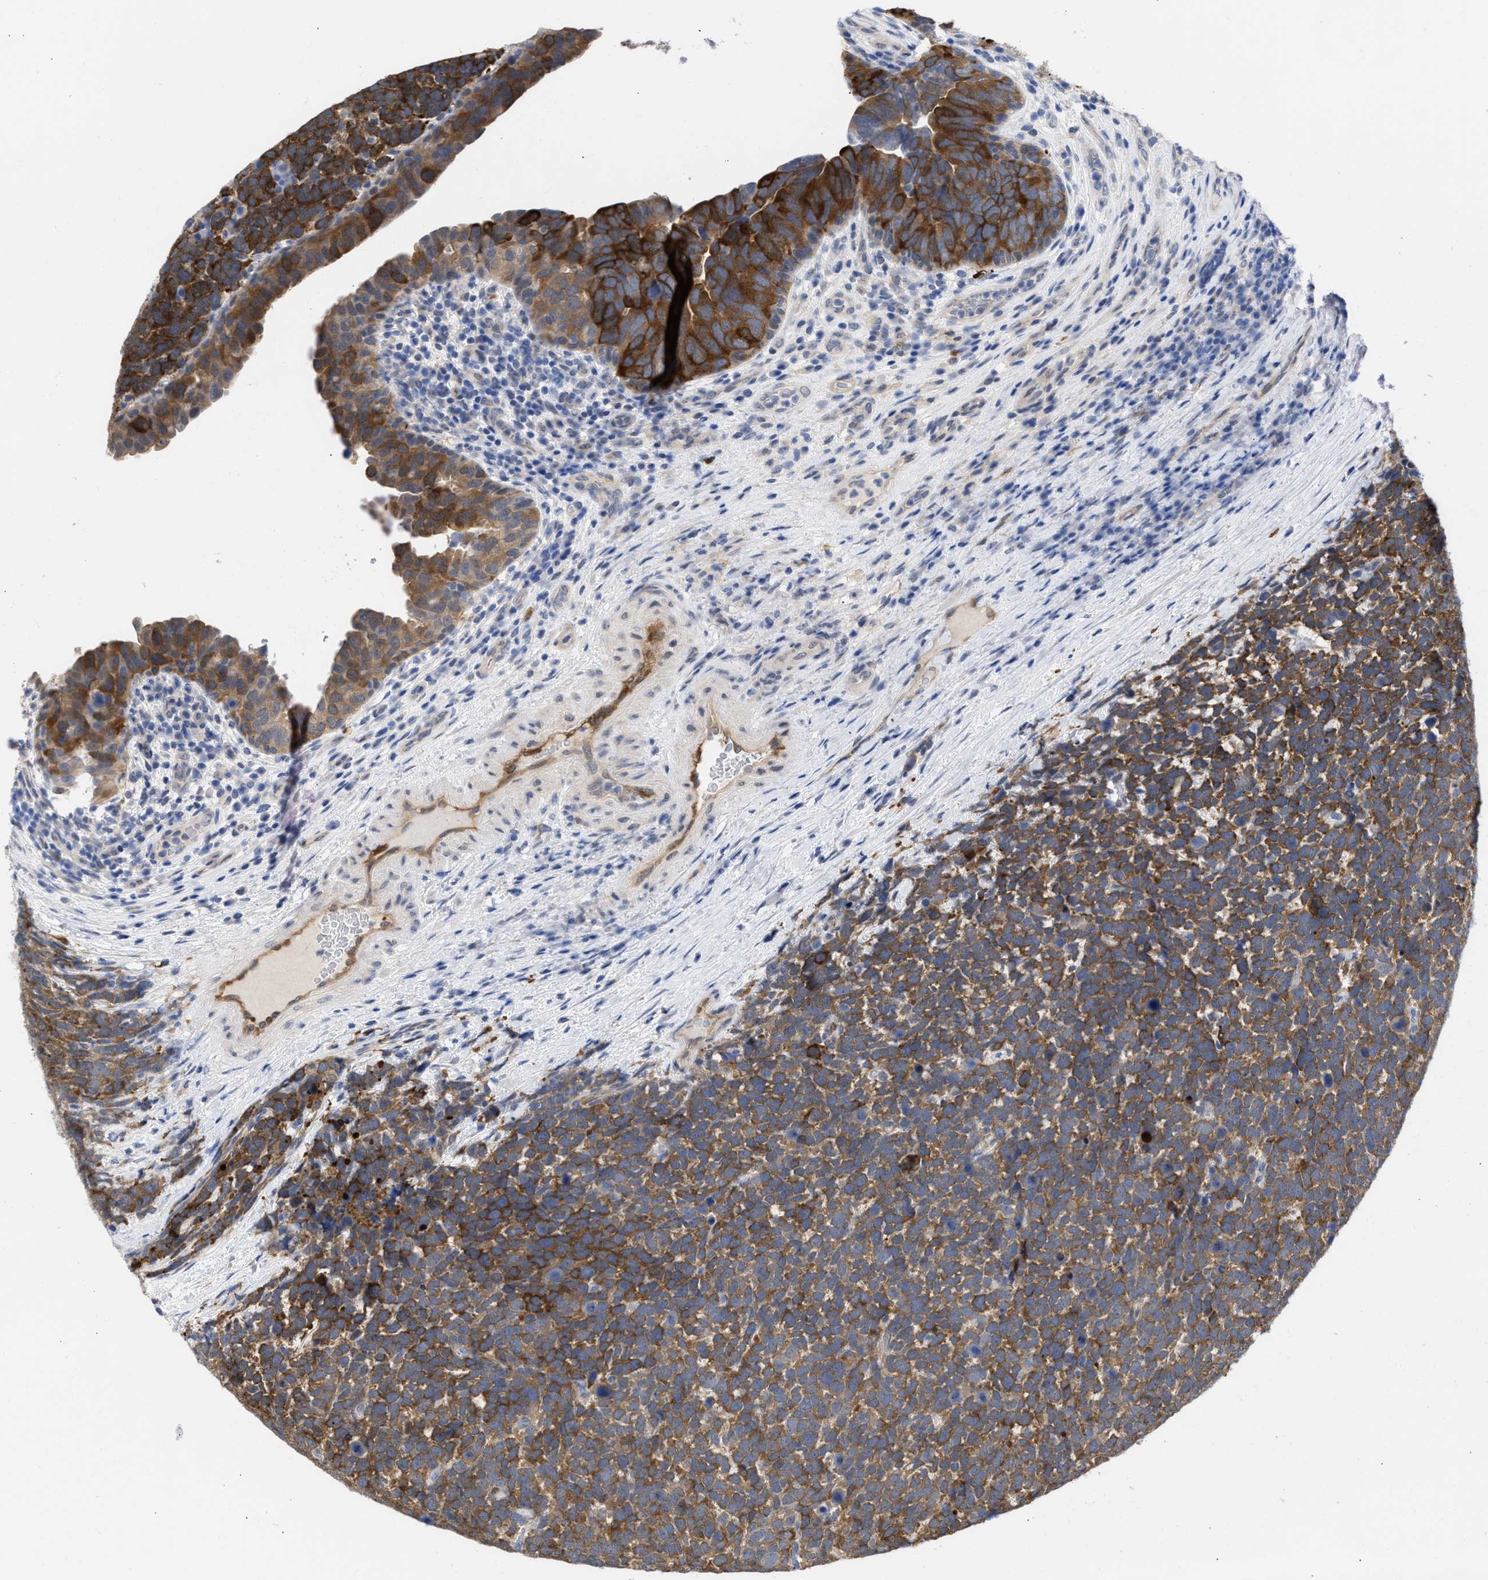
{"staining": {"intensity": "strong", "quantity": "25%-75%", "location": "cytoplasmic/membranous"}, "tissue": "urothelial cancer", "cell_type": "Tumor cells", "image_type": "cancer", "snomed": [{"axis": "morphology", "description": "Urothelial carcinoma, High grade"}, {"axis": "topography", "description": "Urinary bladder"}], "caption": "High-power microscopy captured an IHC photomicrograph of high-grade urothelial carcinoma, revealing strong cytoplasmic/membranous staining in about 25%-75% of tumor cells.", "gene": "THRA", "patient": {"sex": "female", "age": 82}}